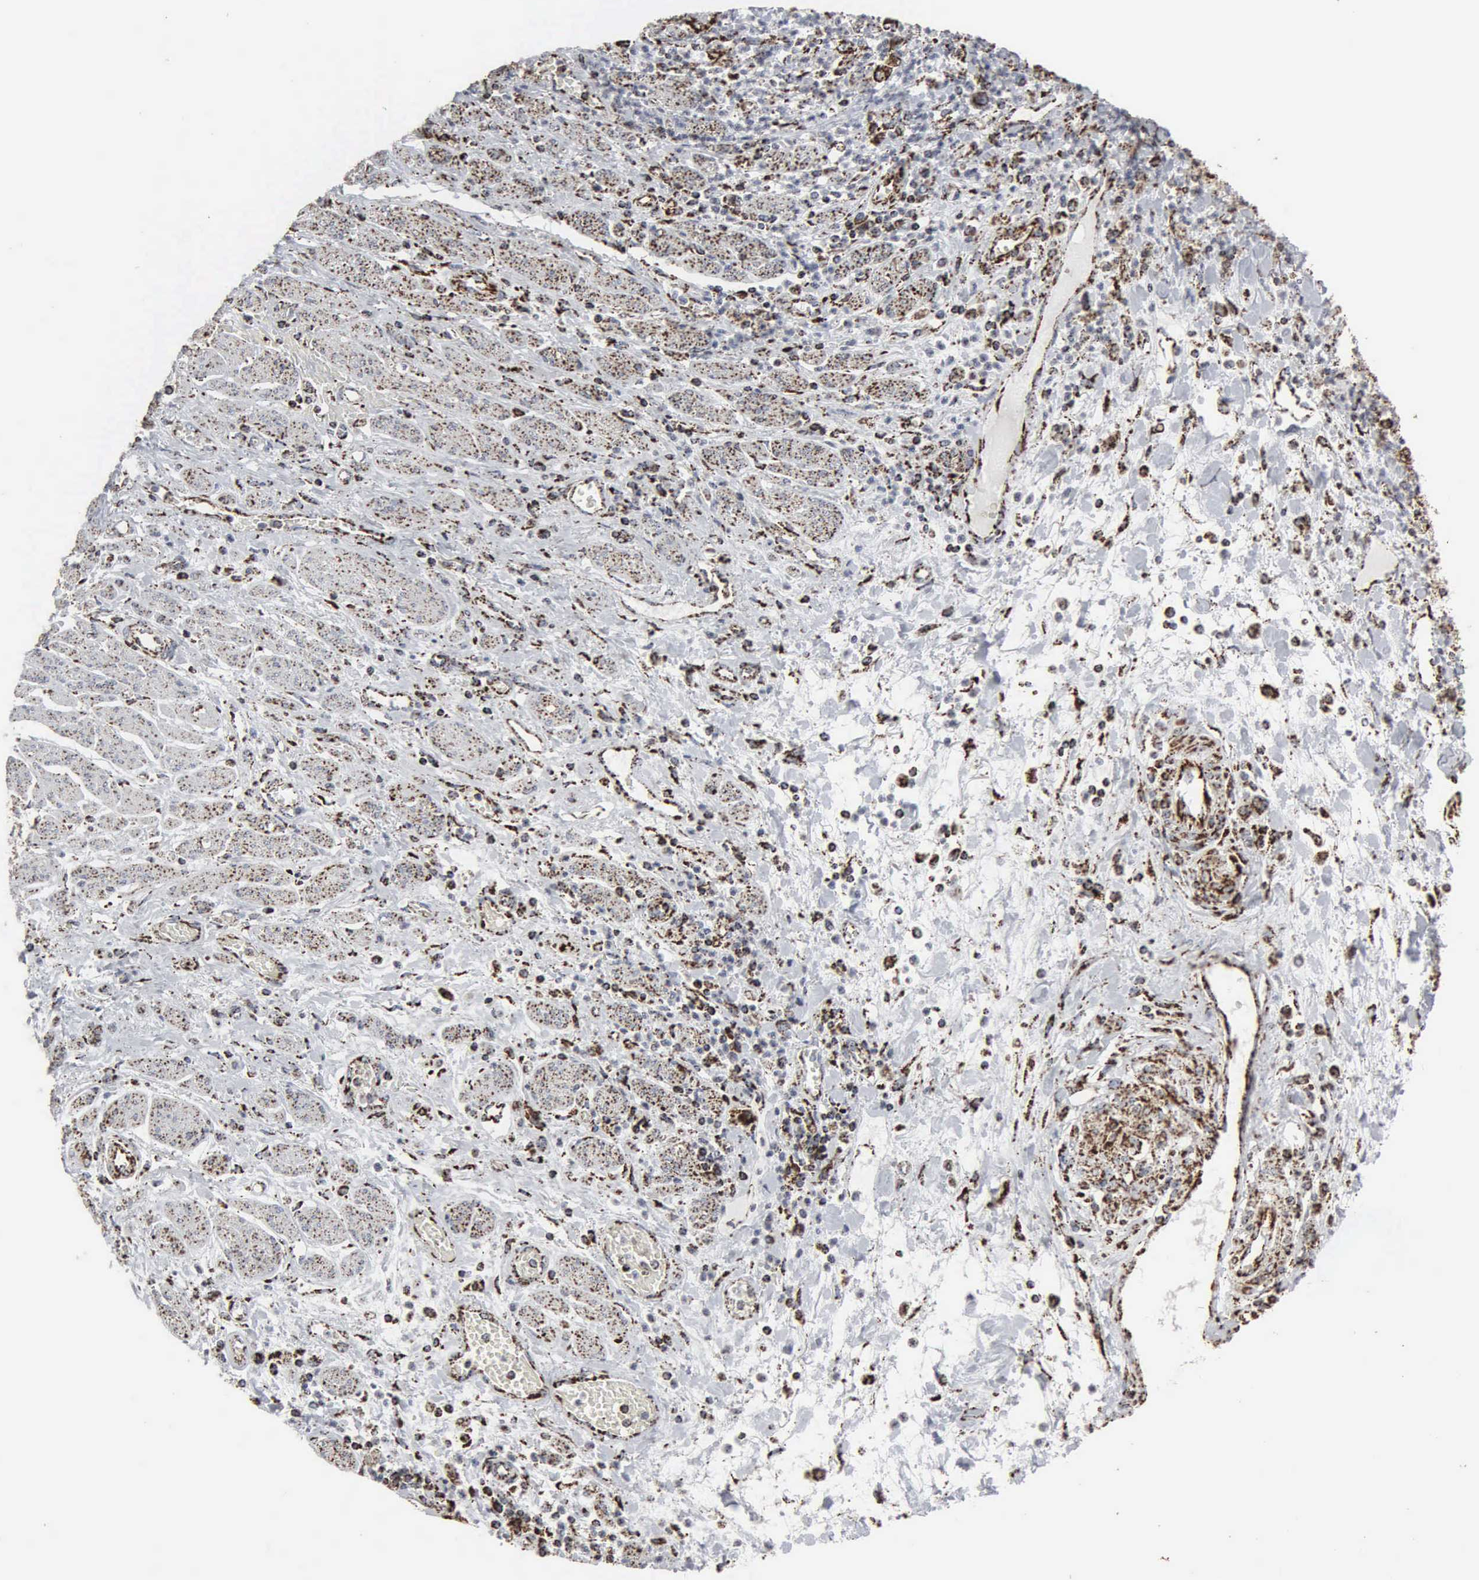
{"staining": {"intensity": "strong", "quantity": ">75%", "location": "cytoplasmic/membranous"}, "tissue": "stomach cancer", "cell_type": "Tumor cells", "image_type": "cancer", "snomed": [{"axis": "morphology", "description": "Adenocarcinoma, NOS"}, {"axis": "topography", "description": "Stomach"}], "caption": "High-power microscopy captured an immunohistochemistry histopathology image of adenocarcinoma (stomach), revealing strong cytoplasmic/membranous positivity in approximately >75% of tumor cells.", "gene": "HSPA9", "patient": {"sex": "female", "age": 76}}